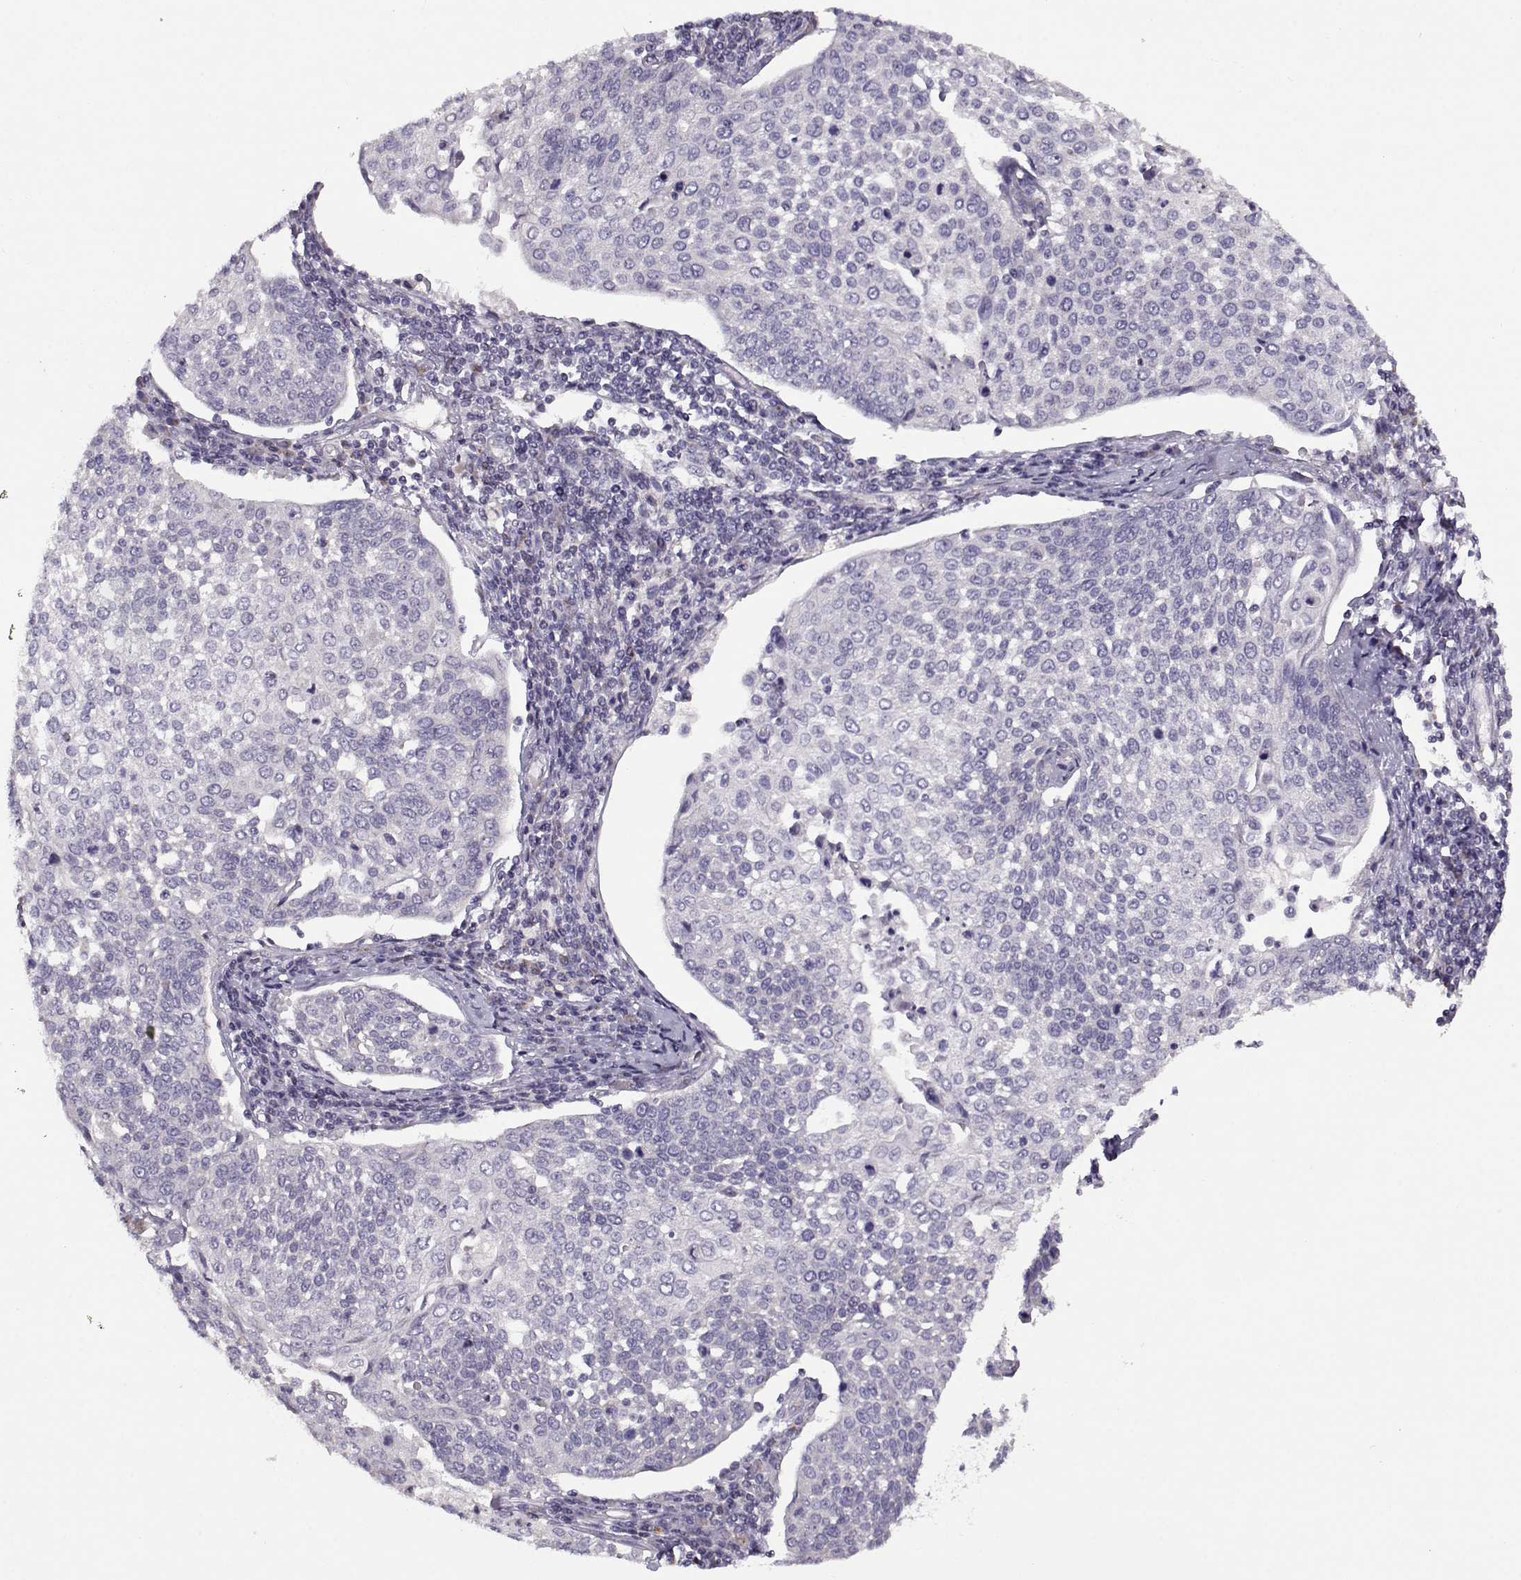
{"staining": {"intensity": "negative", "quantity": "none", "location": "none"}, "tissue": "cervical cancer", "cell_type": "Tumor cells", "image_type": "cancer", "snomed": [{"axis": "morphology", "description": "Squamous cell carcinoma, NOS"}, {"axis": "topography", "description": "Cervix"}], "caption": "An image of squamous cell carcinoma (cervical) stained for a protein exhibits no brown staining in tumor cells.", "gene": "KLF17", "patient": {"sex": "female", "age": 34}}